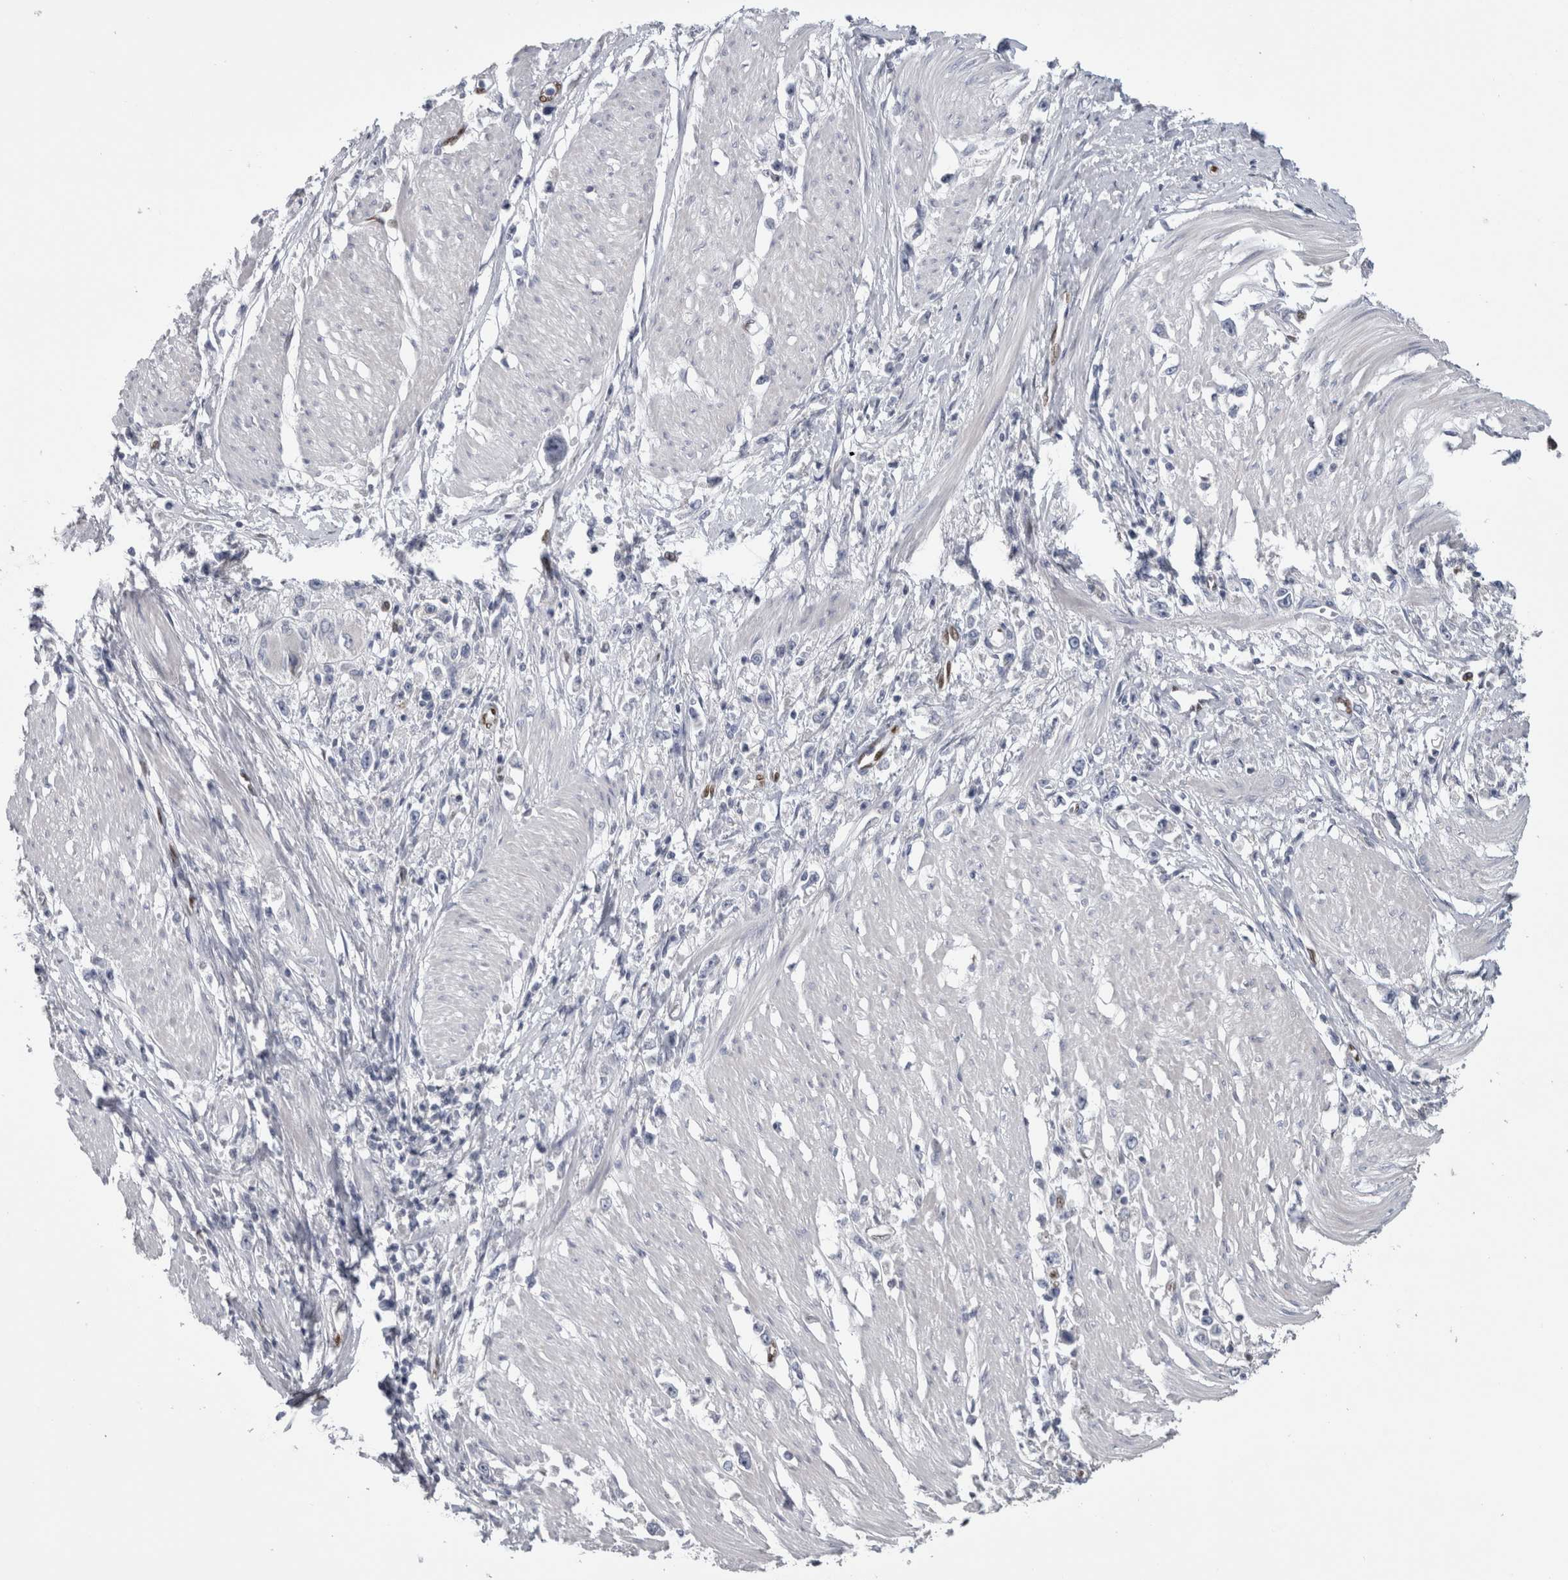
{"staining": {"intensity": "negative", "quantity": "none", "location": "none"}, "tissue": "stomach cancer", "cell_type": "Tumor cells", "image_type": "cancer", "snomed": [{"axis": "morphology", "description": "Adenocarcinoma, NOS"}, {"axis": "topography", "description": "Stomach"}], "caption": "IHC micrograph of neoplastic tissue: stomach cancer (adenocarcinoma) stained with DAB (3,3'-diaminobenzidine) demonstrates no significant protein expression in tumor cells.", "gene": "IL33", "patient": {"sex": "female", "age": 59}}